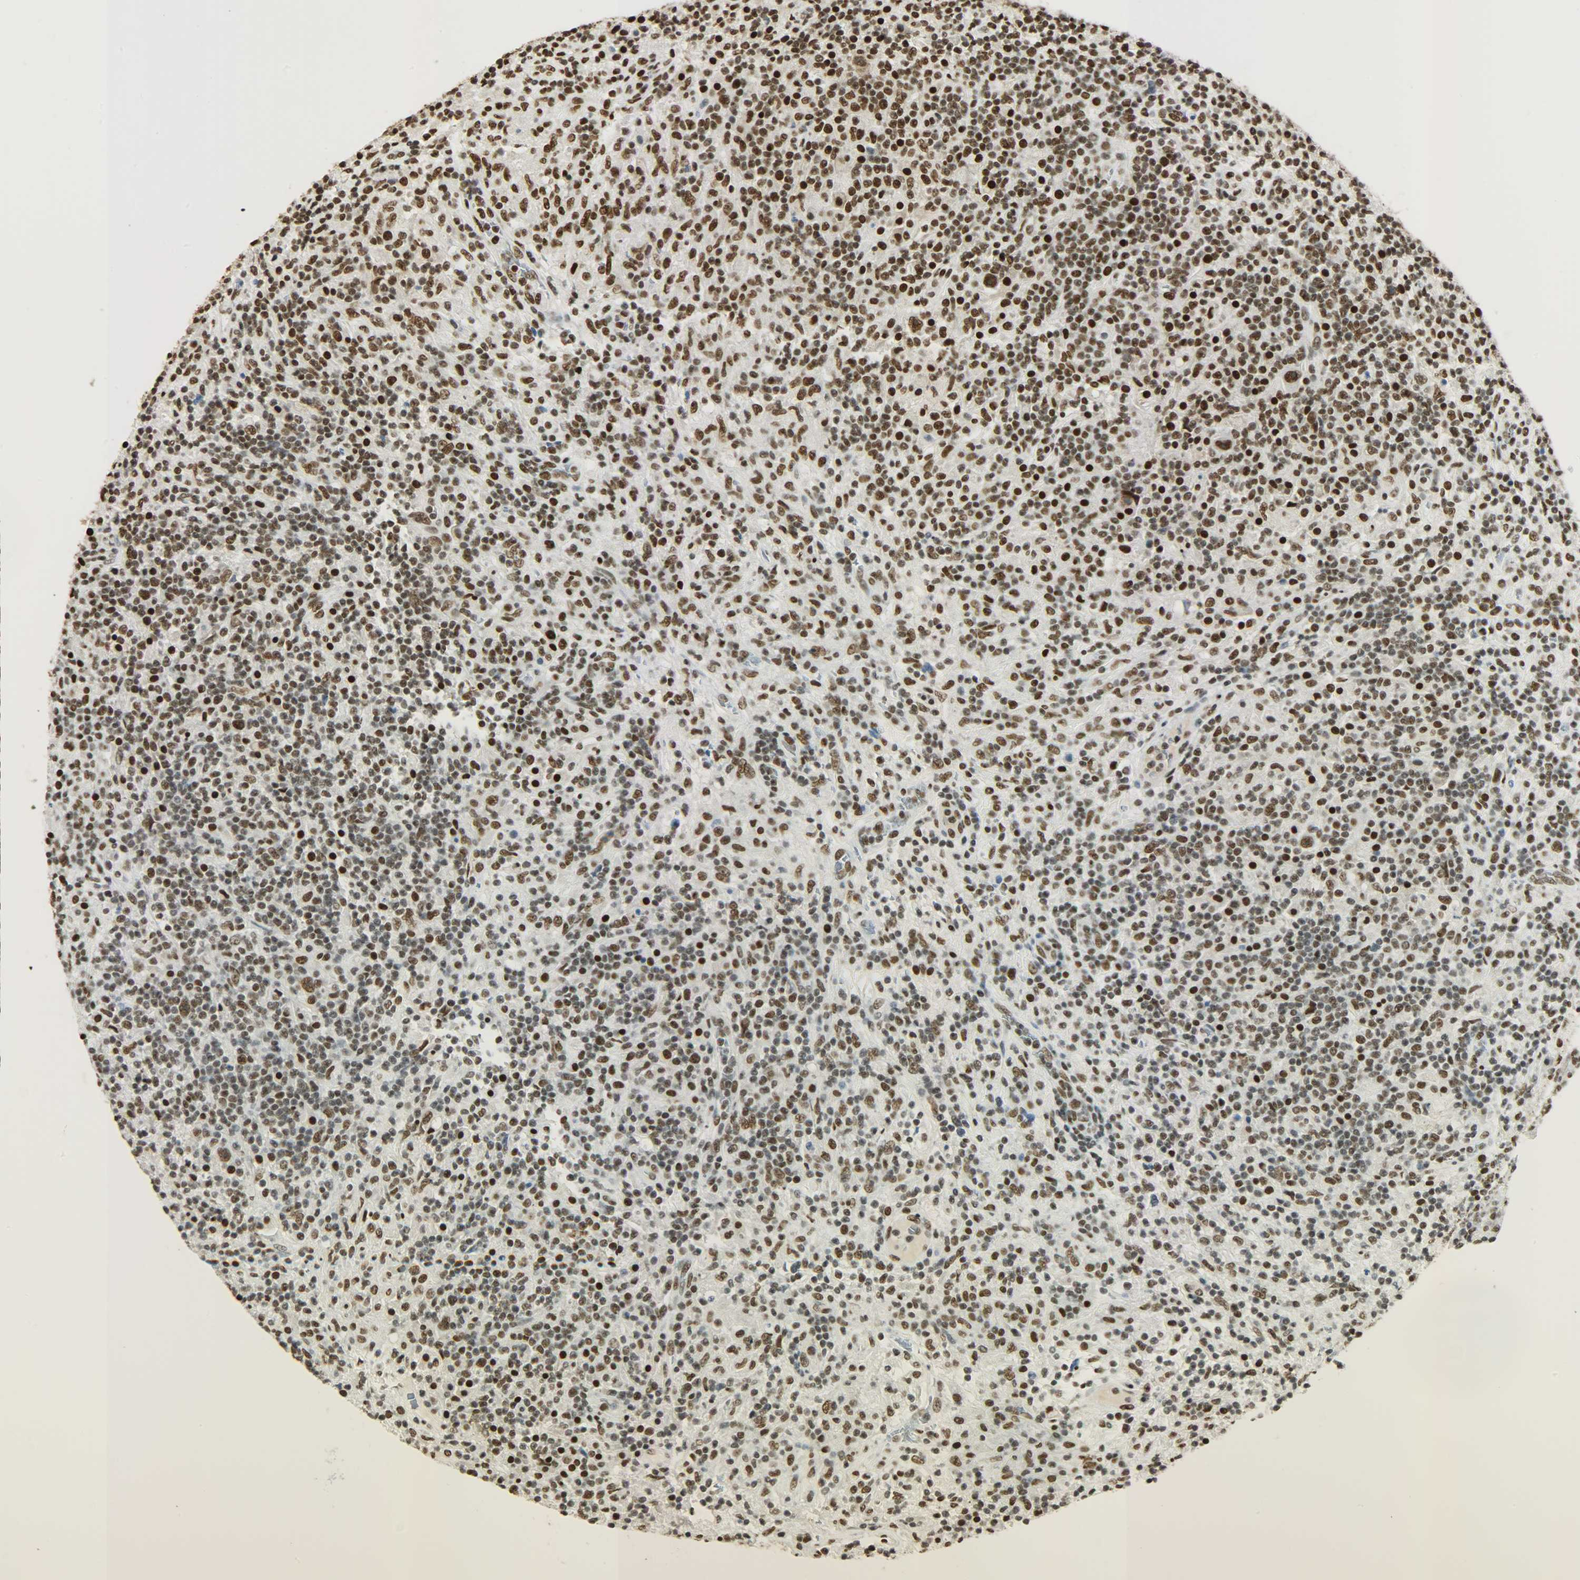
{"staining": {"intensity": "strong", "quantity": ">75%", "location": "nuclear"}, "tissue": "lymphoma", "cell_type": "Tumor cells", "image_type": "cancer", "snomed": [{"axis": "morphology", "description": "Hodgkin's disease, NOS"}, {"axis": "topography", "description": "Lymph node"}], "caption": "Protein staining exhibits strong nuclear positivity in about >75% of tumor cells in lymphoma.", "gene": "KHDRBS1", "patient": {"sex": "male", "age": 70}}